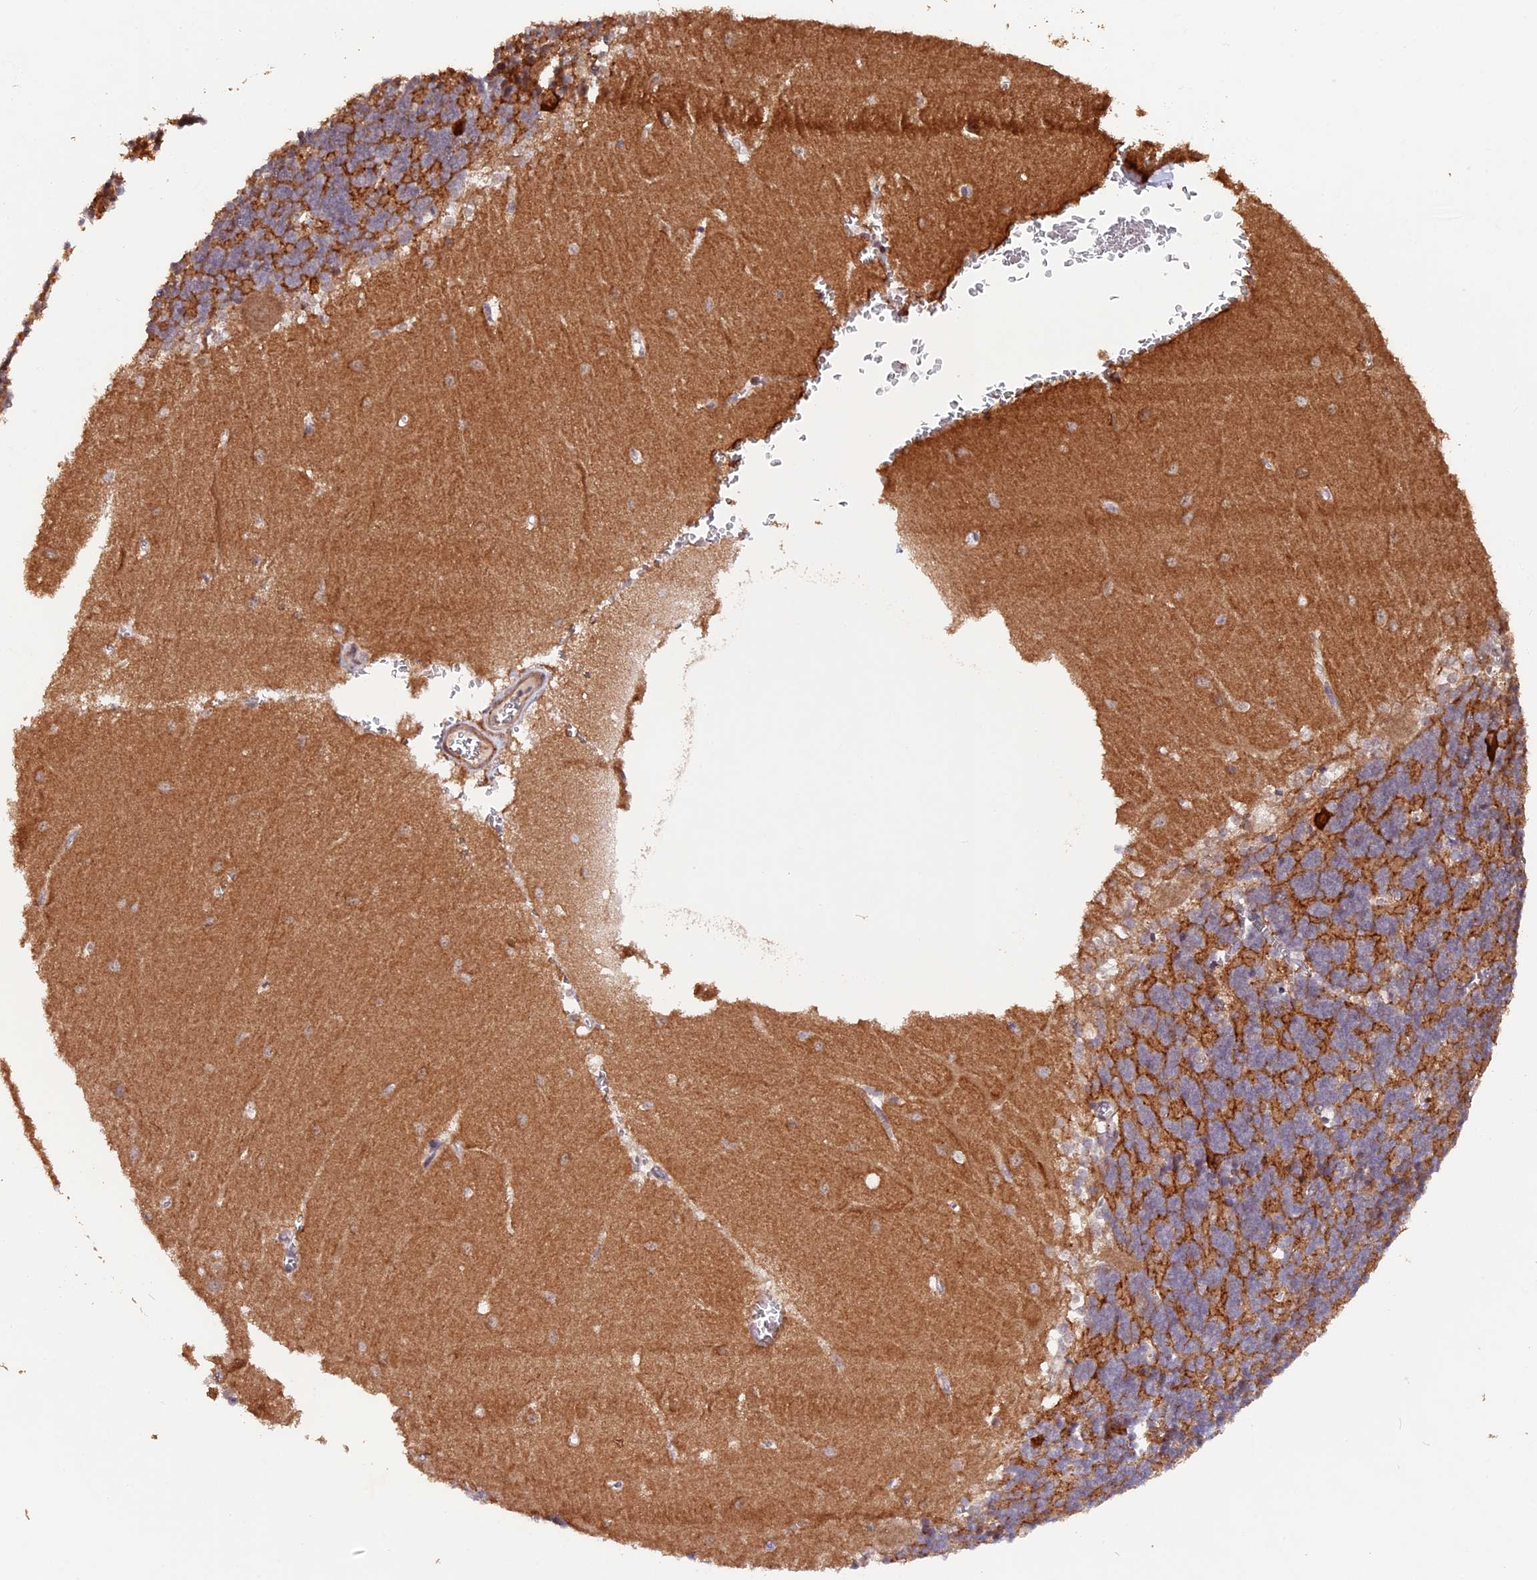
{"staining": {"intensity": "moderate", "quantity": ">75%", "location": "cytoplasmic/membranous"}, "tissue": "cerebellum", "cell_type": "Cells in granular layer", "image_type": "normal", "snomed": [{"axis": "morphology", "description": "Normal tissue, NOS"}, {"axis": "topography", "description": "Cerebellum"}], "caption": "This image exhibits IHC staining of benign human cerebellum, with medium moderate cytoplasmic/membranous staining in approximately >75% of cells in granular layer.", "gene": "GNB5", "patient": {"sex": "male", "age": 37}}